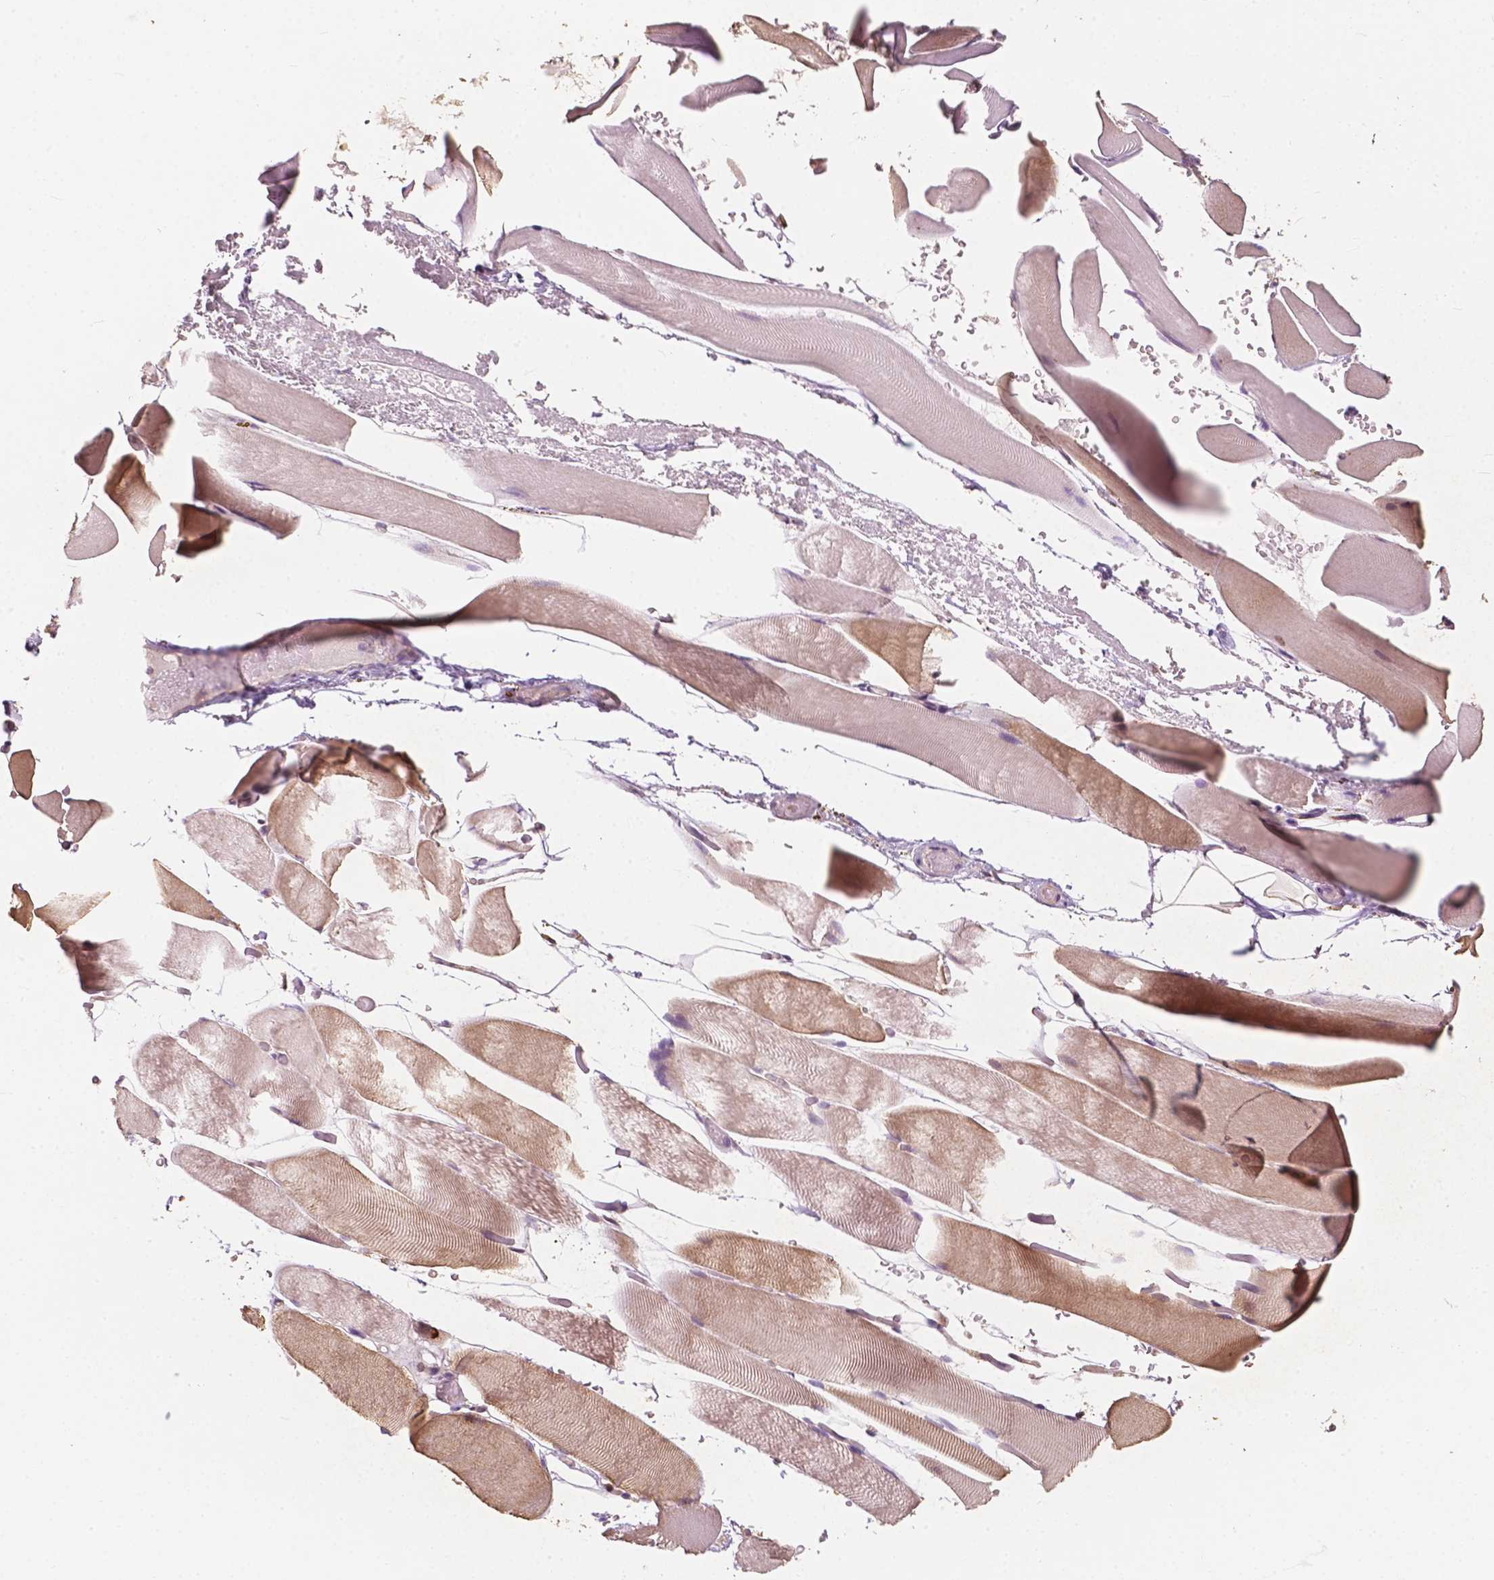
{"staining": {"intensity": "moderate", "quantity": ">75%", "location": "cytoplasmic/membranous"}, "tissue": "skeletal muscle", "cell_type": "Myocytes", "image_type": "normal", "snomed": [{"axis": "morphology", "description": "Normal tissue, NOS"}, {"axis": "topography", "description": "Skeletal muscle"}], "caption": "Immunohistochemistry image of unremarkable skeletal muscle: skeletal muscle stained using immunohistochemistry reveals medium levels of moderate protein expression localized specifically in the cytoplasmic/membranous of myocytes, appearing as a cytoplasmic/membranous brown color.", "gene": "G3BP1", "patient": {"sex": "female", "age": 37}}